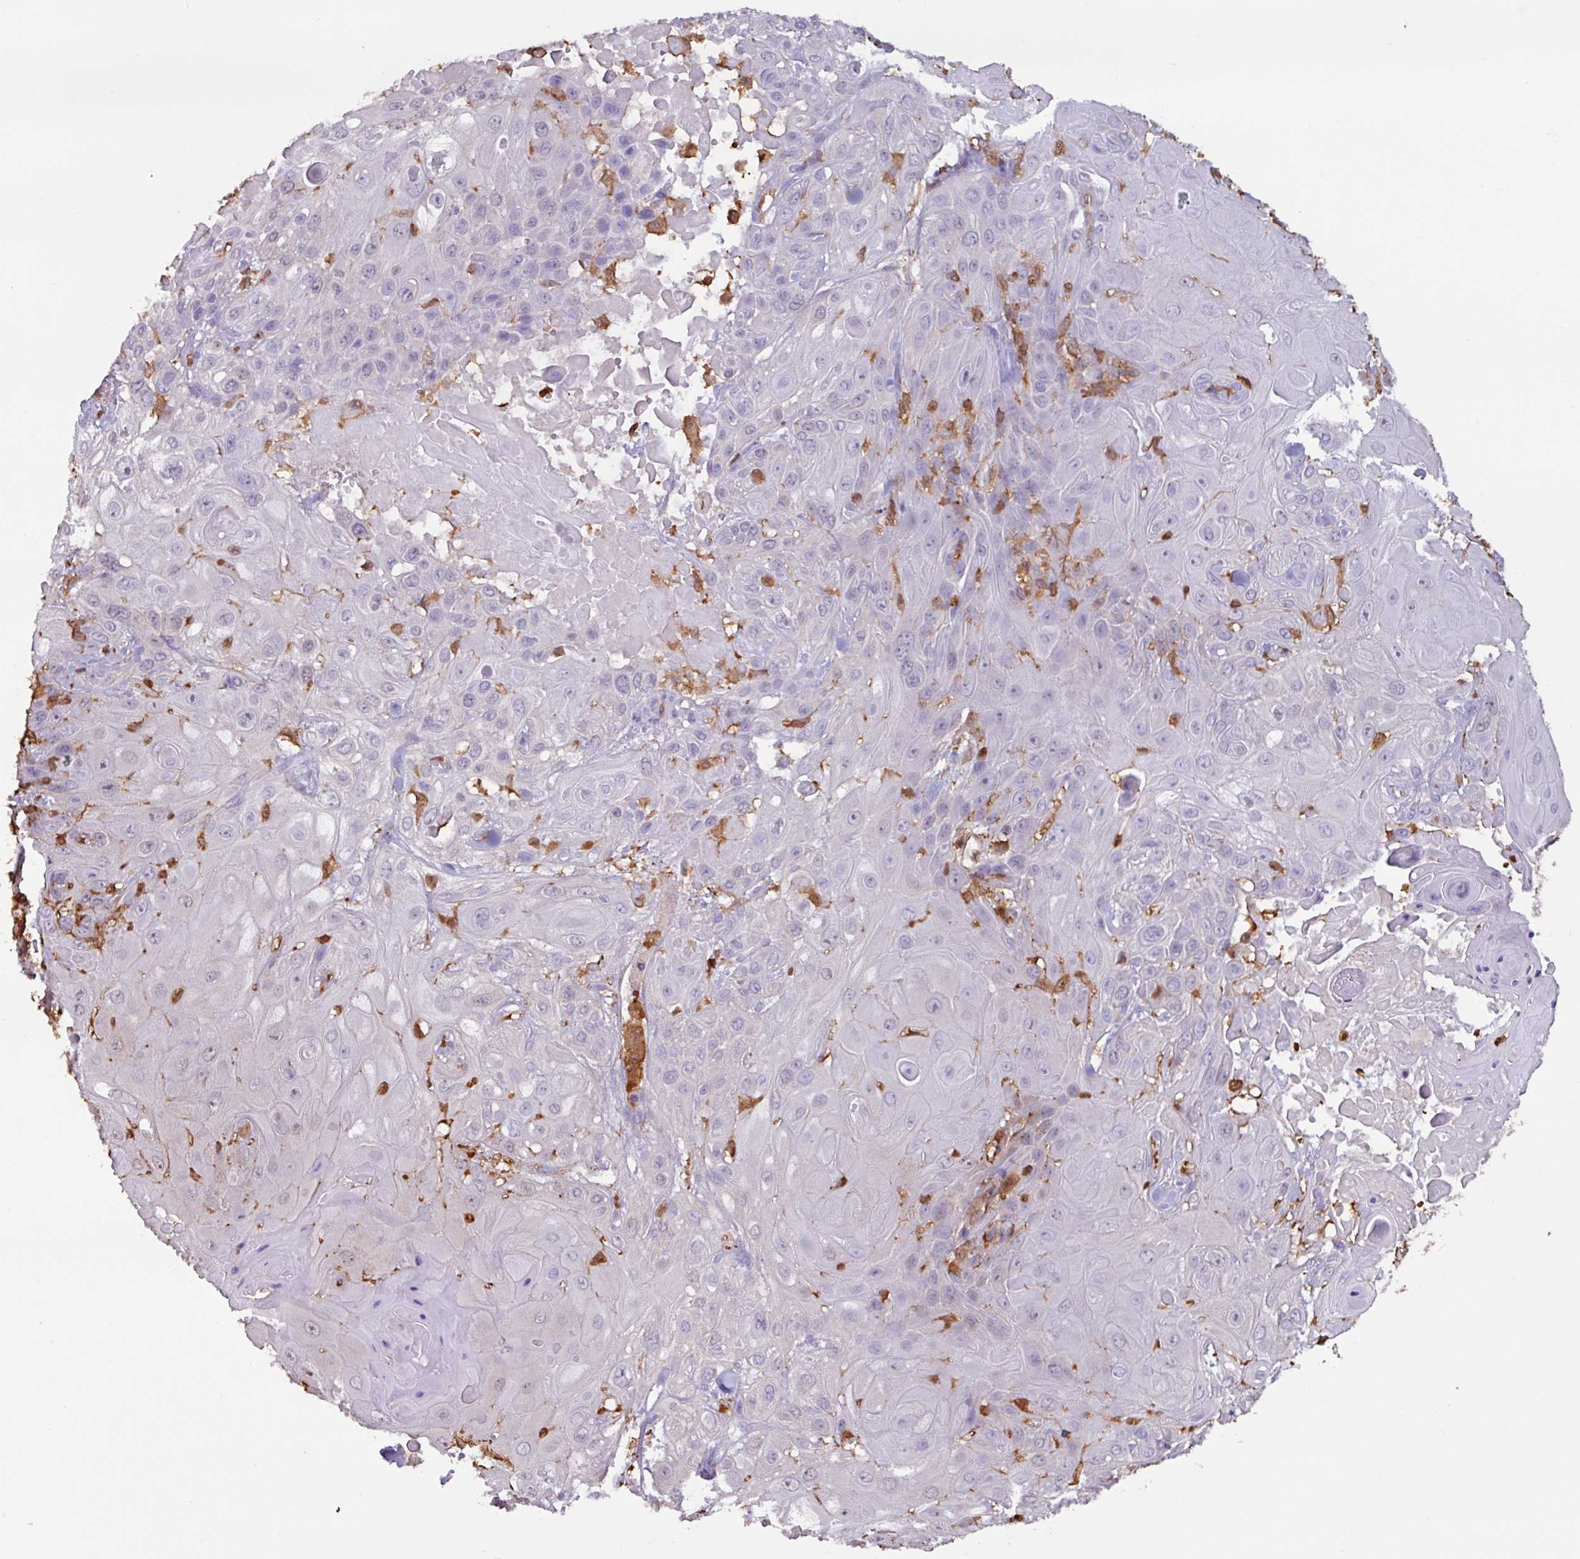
{"staining": {"intensity": "negative", "quantity": "none", "location": "none"}, "tissue": "skin cancer", "cell_type": "Tumor cells", "image_type": "cancer", "snomed": [{"axis": "morphology", "description": "Normal tissue, NOS"}, {"axis": "morphology", "description": "Squamous cell carcinoma, NOS"}, {"axis": "topography", "description": "Skin"}, {"axis": "topography", "description": "Cartilage tissue"}], "caption": "The photomicrograph exhibits no staining of tumor cells in skin squamous cell carcinoma.", "gene": "ARHGDIB", "patient": {"sex": "female", "age": 79}}